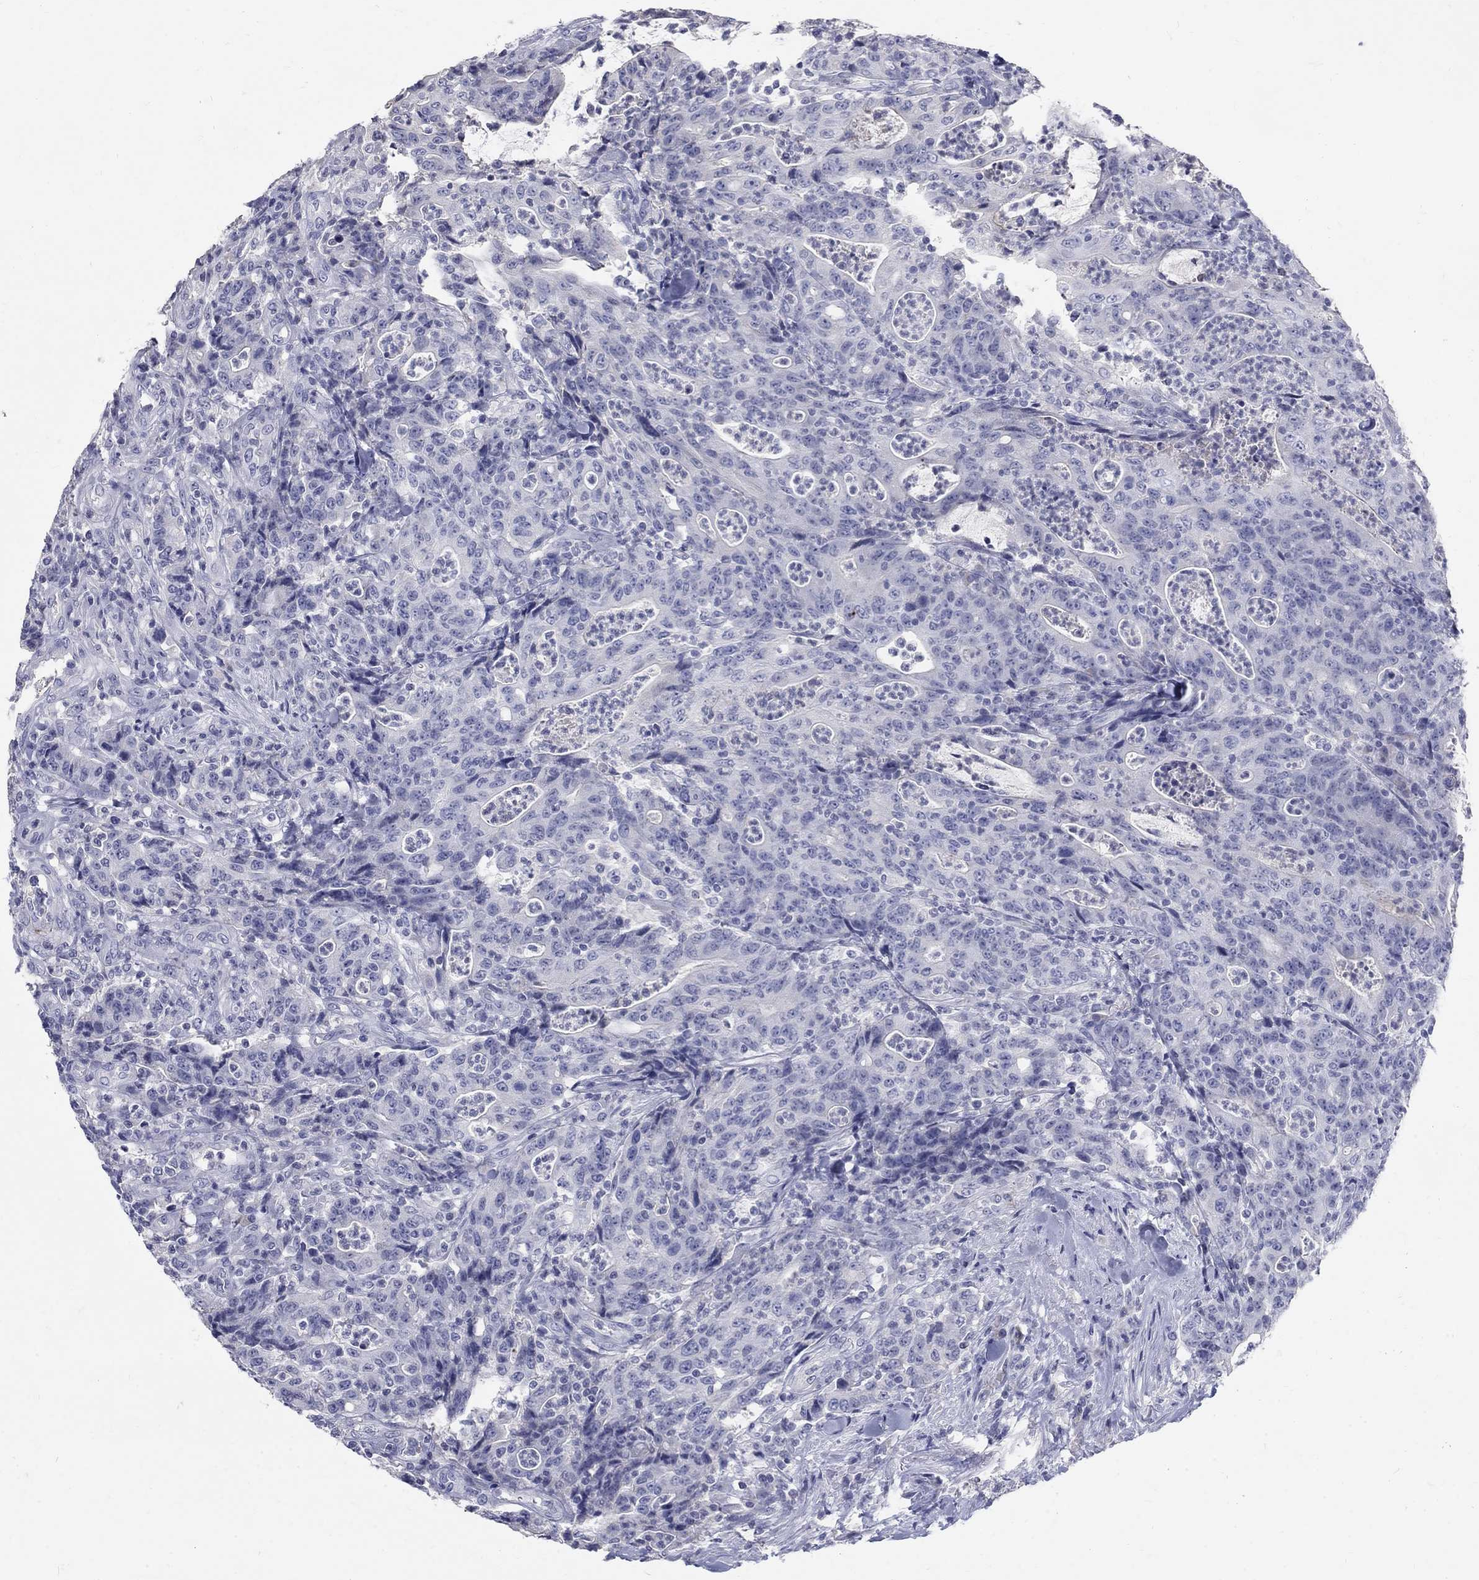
{"staining": {"intensity": "negative", "quantity": "none", "location": "none"}, "tissue": "colorectal cancer", "cell_type": "Tumor cells", "image_type": "cancer", "snomed": [{"axis": "morphology", "description": "Adenocarcinoma, NOS"}, {"axis": "topography", "description": "Colon"}], "caption": "Colorectal cancer (adenocarcinoma) was stained to show a protein in brown. There is no significant positivity in tumor cells.", "gene": "PTH1R", "patient": {"sex": "male", "age": 70}}